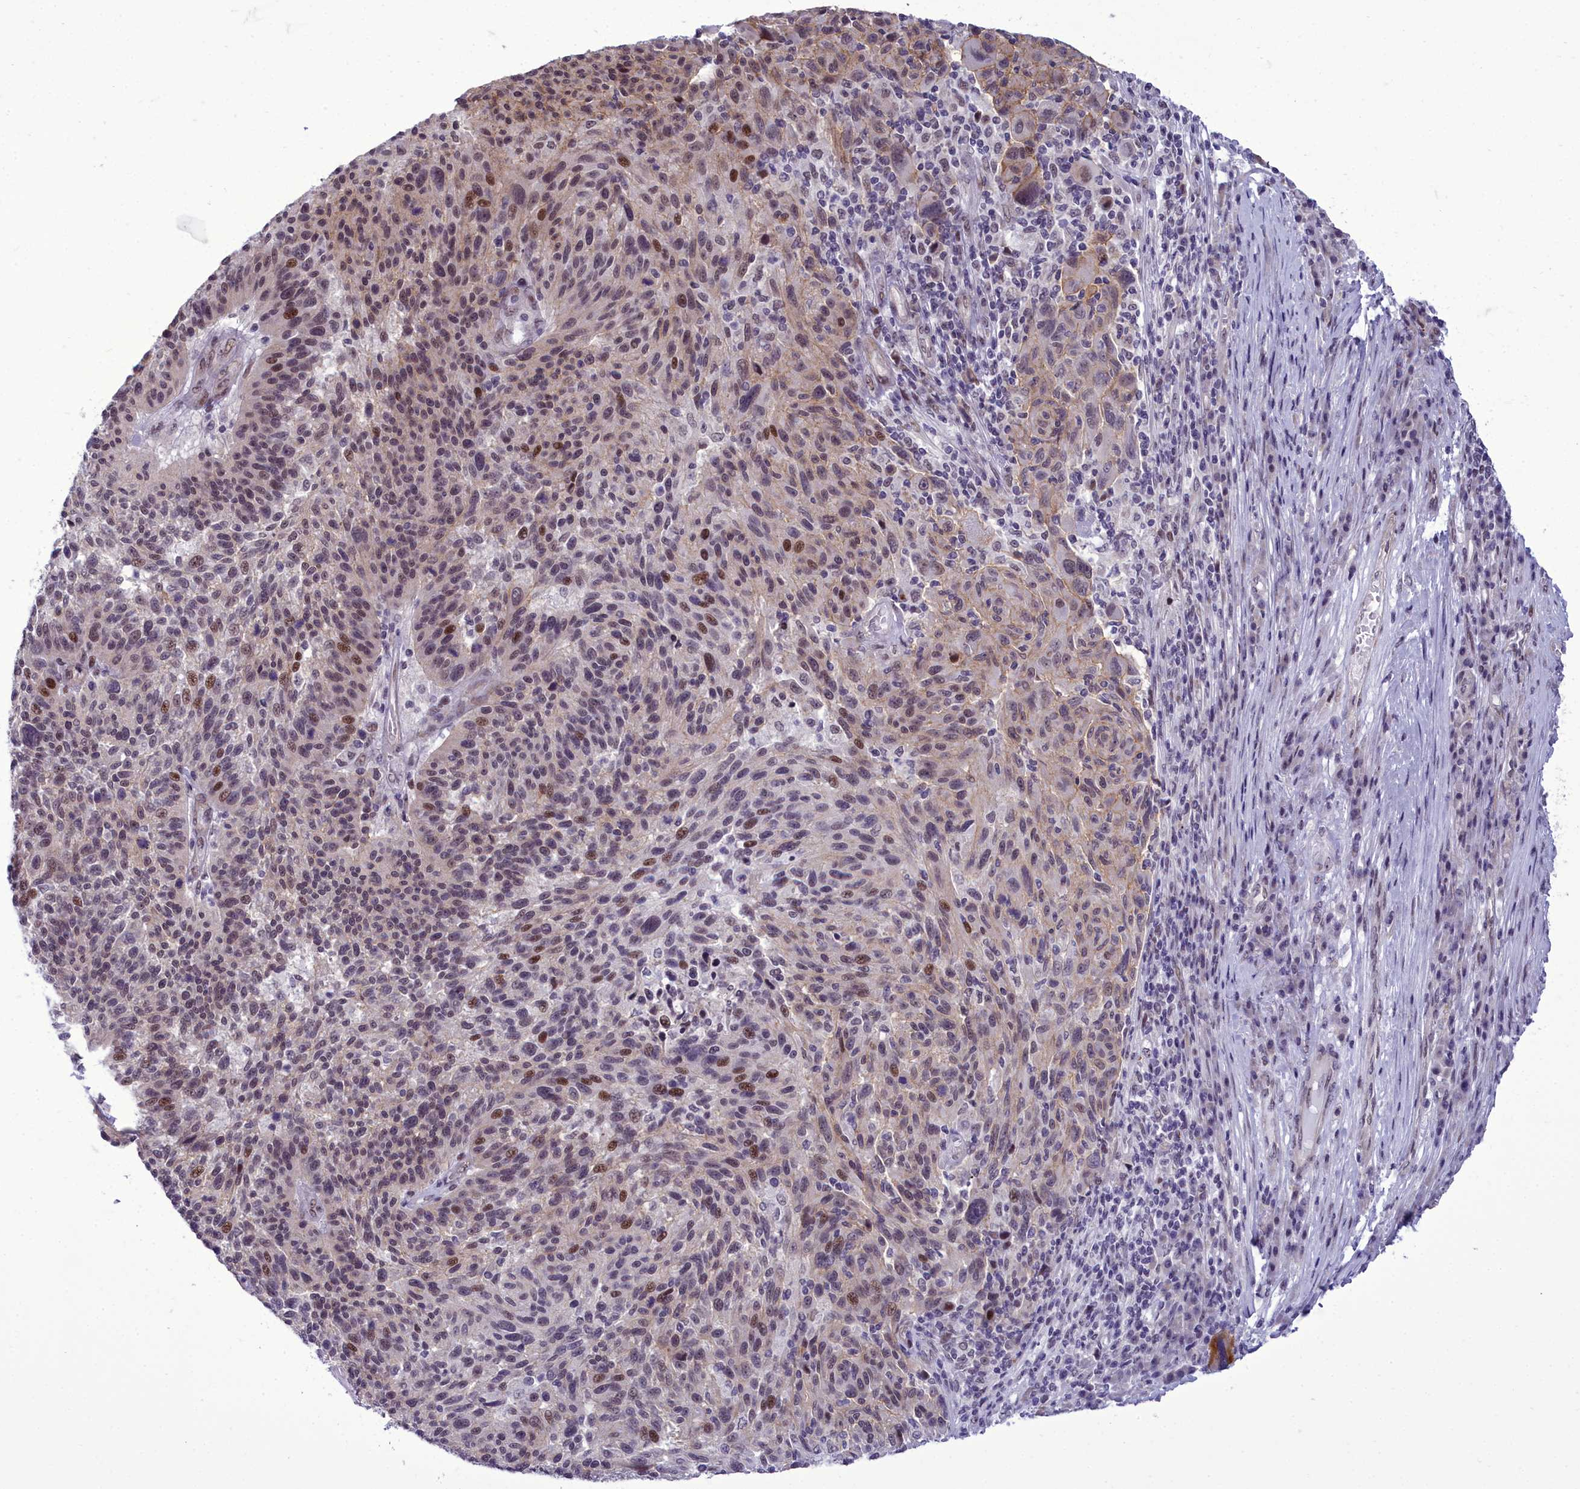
{"staining": {"intensity": "moderate", "quantity": "25%-75%", "location": "nuclear"}, "tissue": "melanoma", "cell_type": "Tumor cells", "image_type": "cancer", "snomed": [{"axis": "morphology", "description": "Malignant melanoma, NOS"}, {"axis": "topography", "description": "Skin"}], "caption": "A medium amount of moderate nuclear expression is appreciated in approximately 25%-75% of tumor cells in melanoma tissue.", "gene": "CEACAM19", "patient": {"sex": "male", "age": 53}}